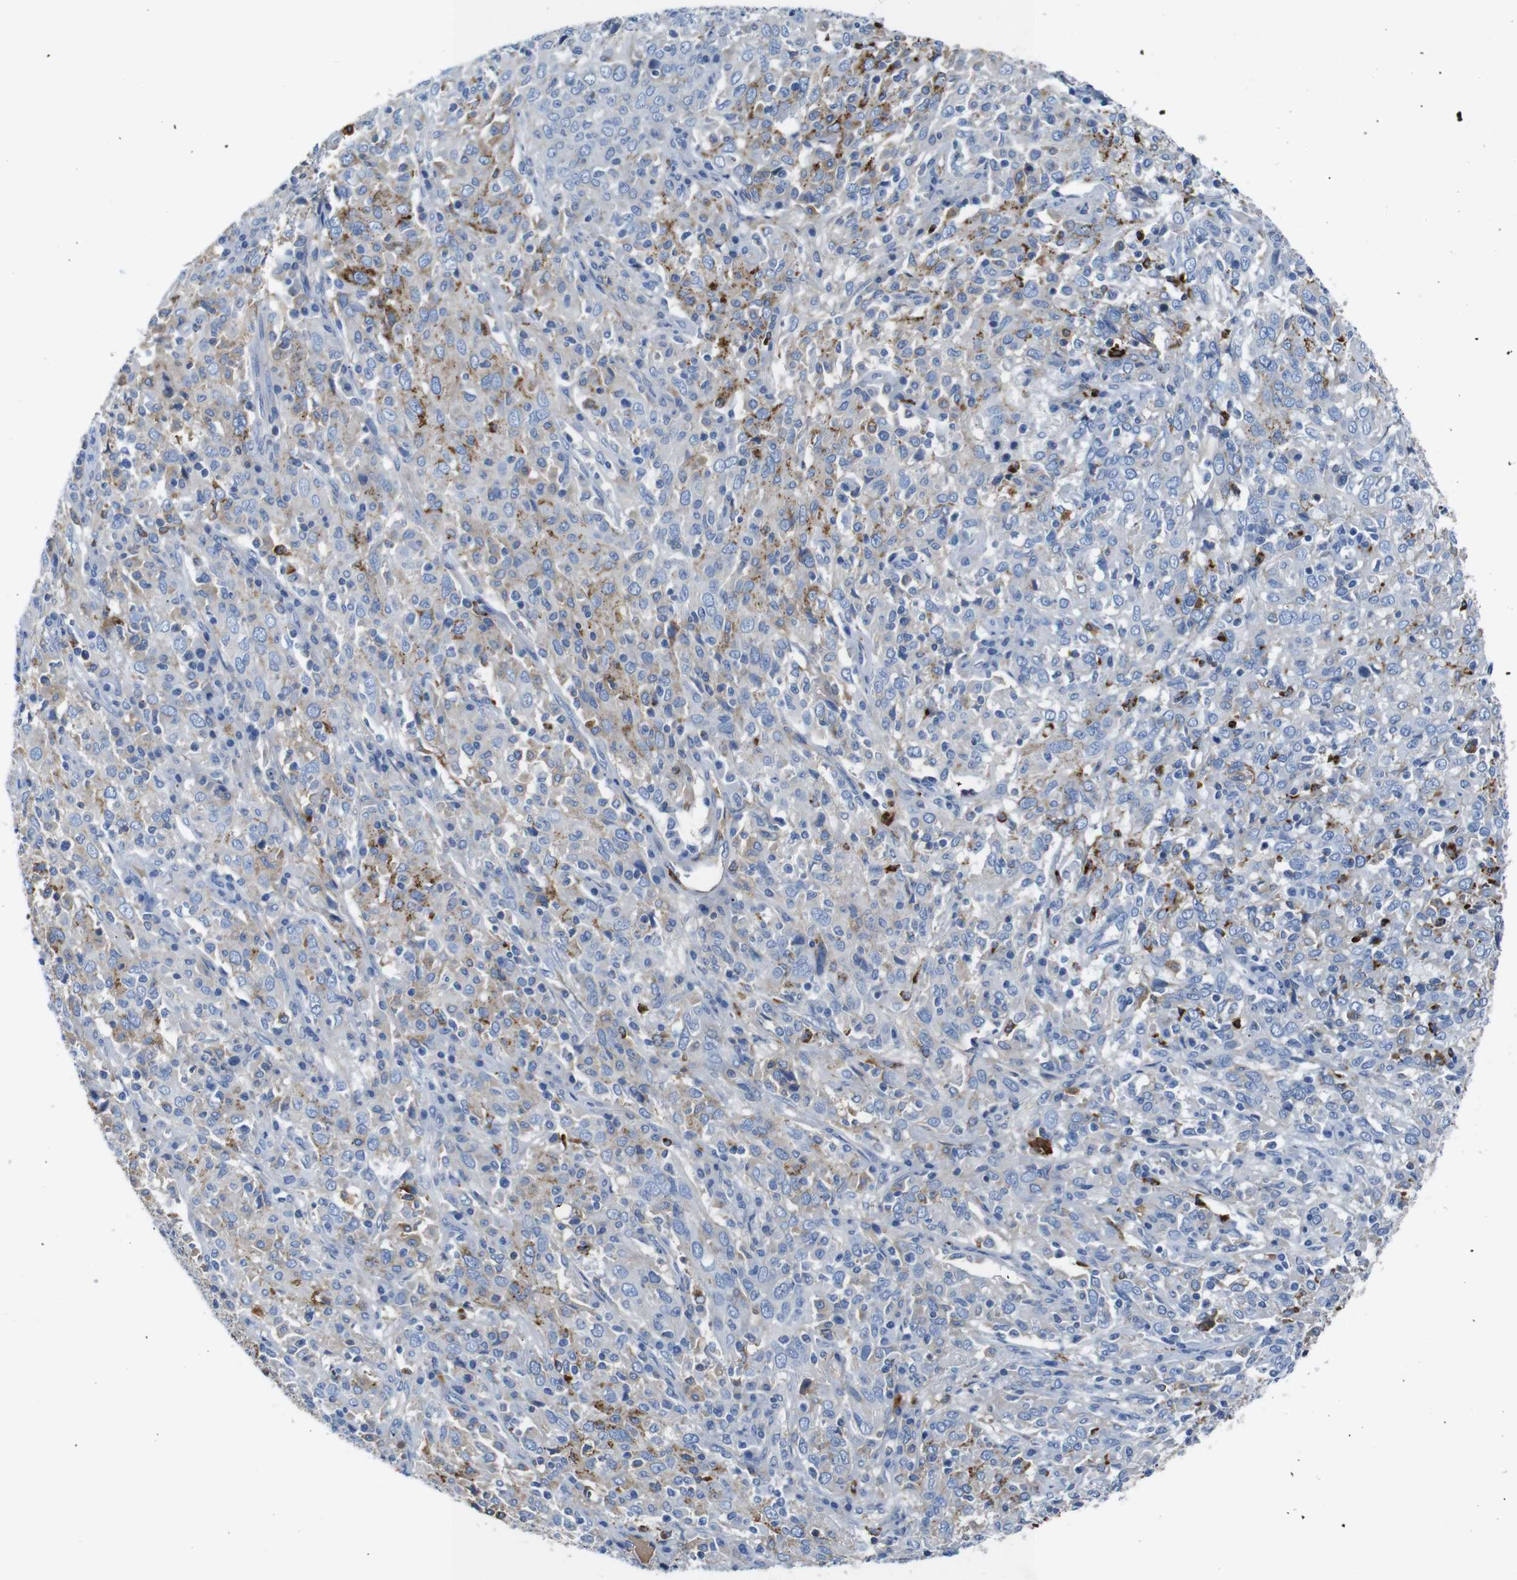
{"staining": {"intensity": "negative", "quantity": "none", "location": "none"}, "tissue": "cervical cancer", "cell_type": "Tumor cells", "image_type": "cancer", "snomed": [{"axis": "morphology", "description": "Squamous cell carcinoma, NOS"}, {"axis": "topography", "description": "Cervix"}], "caption": "This photomicrograph is of squamous cell carcinoma (cervical) stained with immunohistochemistry (IHC) to label a protein in brown with the nuclei are counter-stained blue. There is no staining in tumor cells.", "gene": "SERPINA1", "patient": {"sex": "female", "age": 46}}